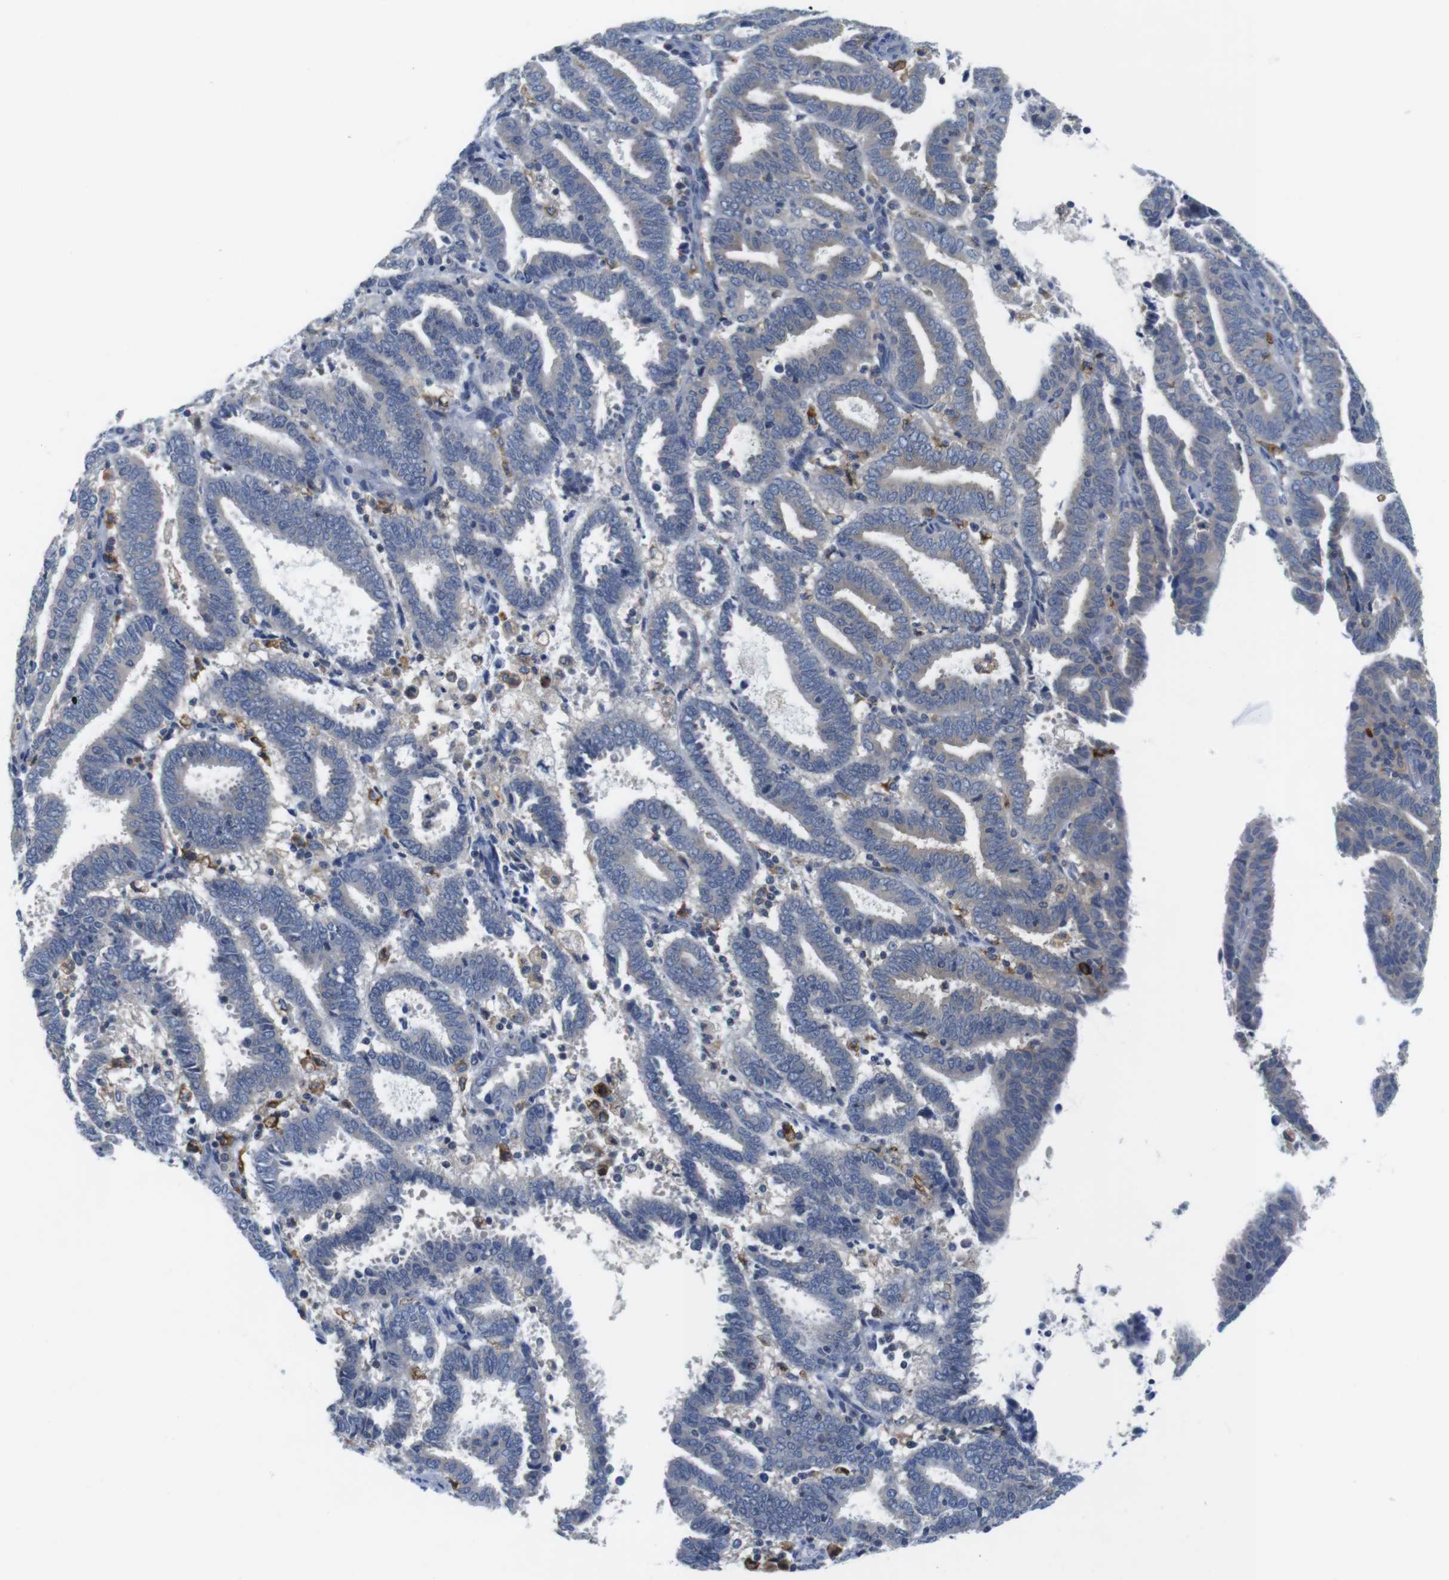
{"staining": {"intensity": "negative", "quantity": "none", "location": "none"}, "tissue": "endometrial cancer", "cell_type": "Tumor cells", "image_type": "cancer", "snomed": [{"axis": "morphology", "description": "Adenocarcinoma, NOS"}, {"axis": "topography", "description": "Uterus"}], "caption": "Adenocarcinoma (endometrial) was stained to show a protein in brown. There is no significant positivity in tumor cells. The staining is performed using DAB (3,3'-diaminobenzidine) brown chromogen with nuclei counter-stained in using hematoxylin.", "gene": "CNGA2", "patient": {"sex": "female", "age": 83}}